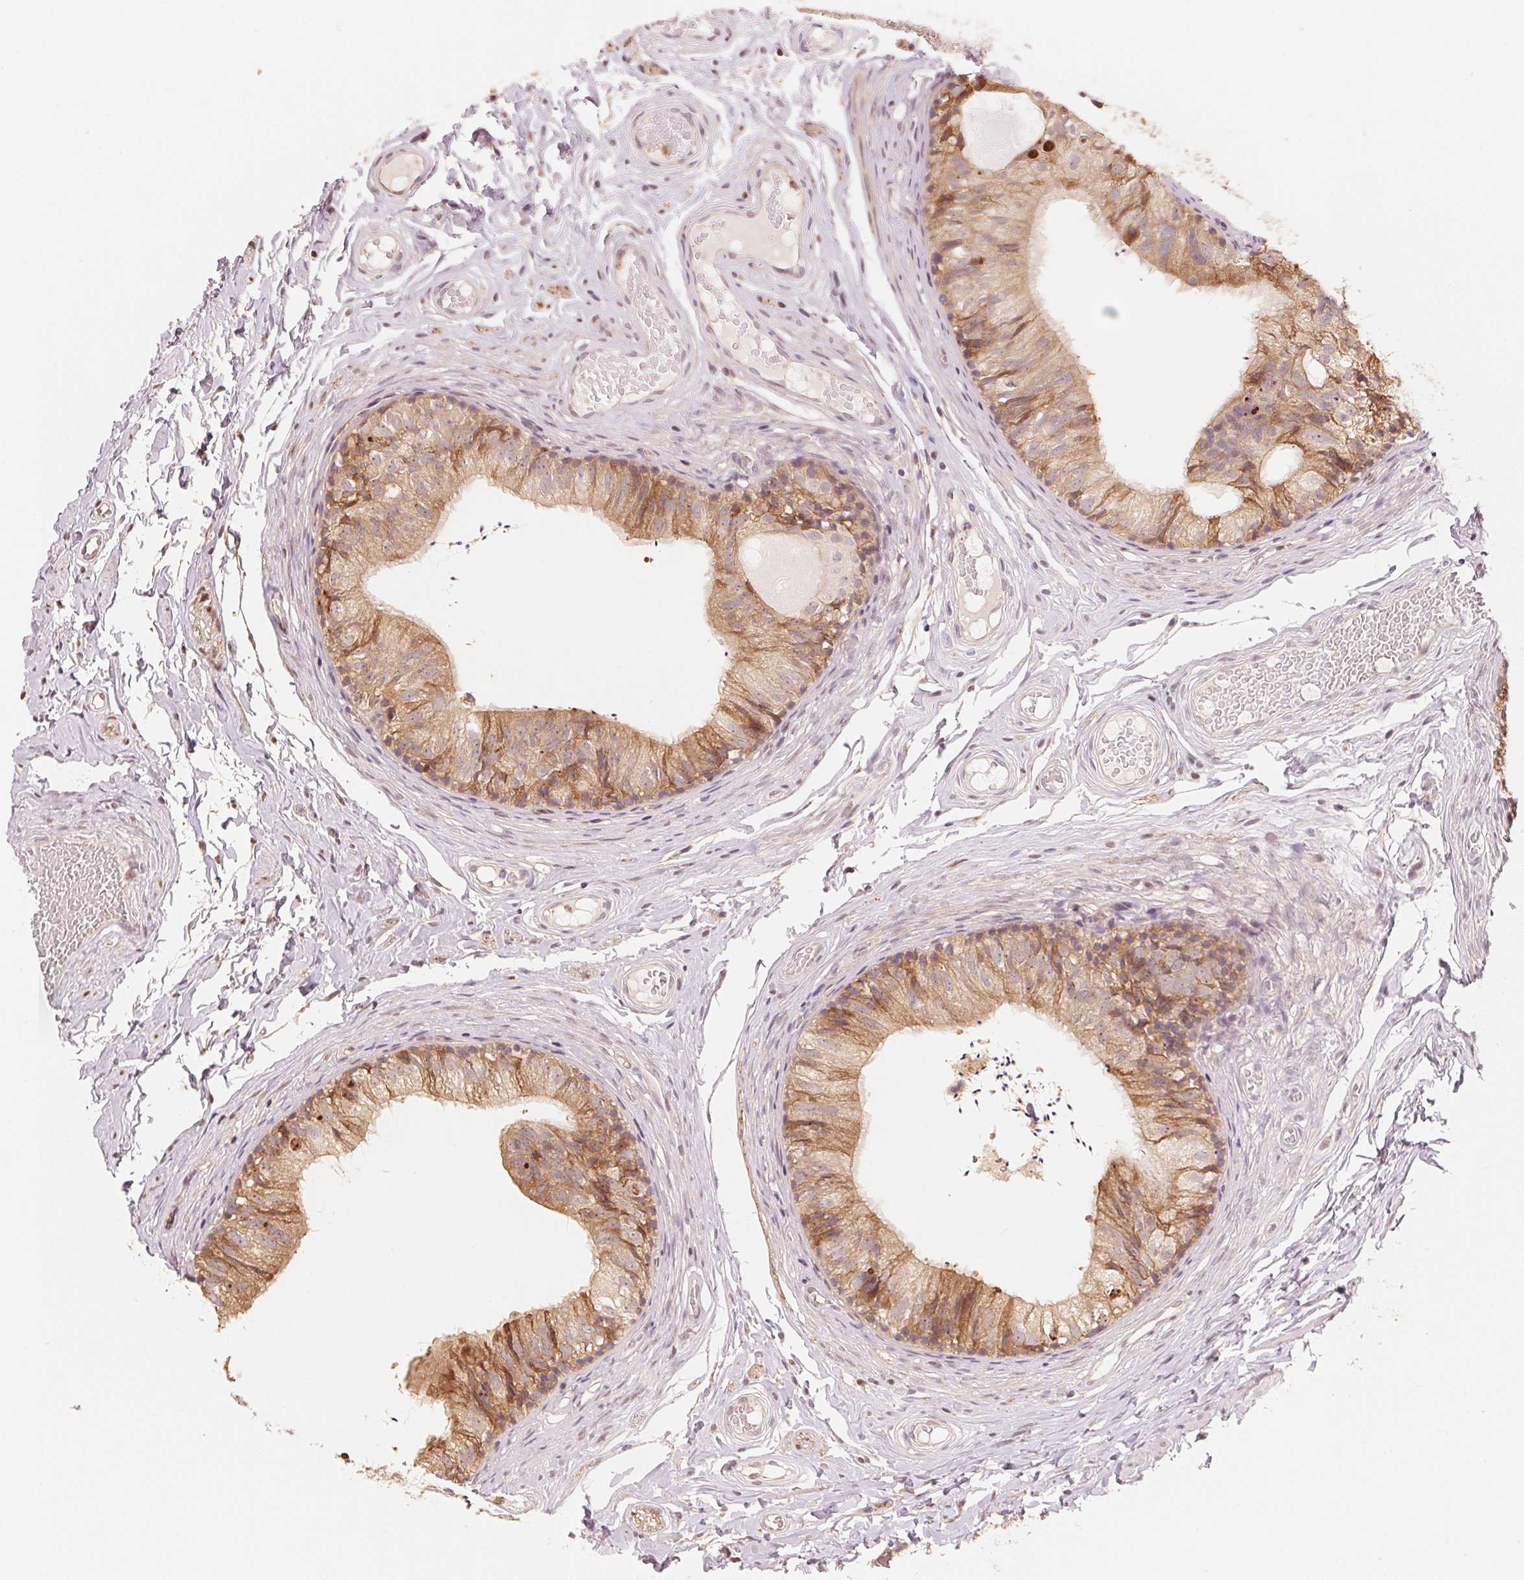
{"staining": {"intensity": "moderate", "quantity": ">75%", "location": "cytoplasmic/membranous"}, "tissue": "epididymis", "cell_type": "Glandular cells", "image_type": "normal", "snomed": [{"axis": "morphology", "description": "Normal tissue, NOS"}, {"axis": "topography", "description": "Epididymis"}], "caption": "IHC micrograph of unremarkable human epididymis stained for a protein (brown), which demonstrates medium levels of moderate cytoplasmic/membranous positivity in approximately >75% of glandular cells.", "gene": "PRKN", "patient": {"sex": "male", "age": 29}}